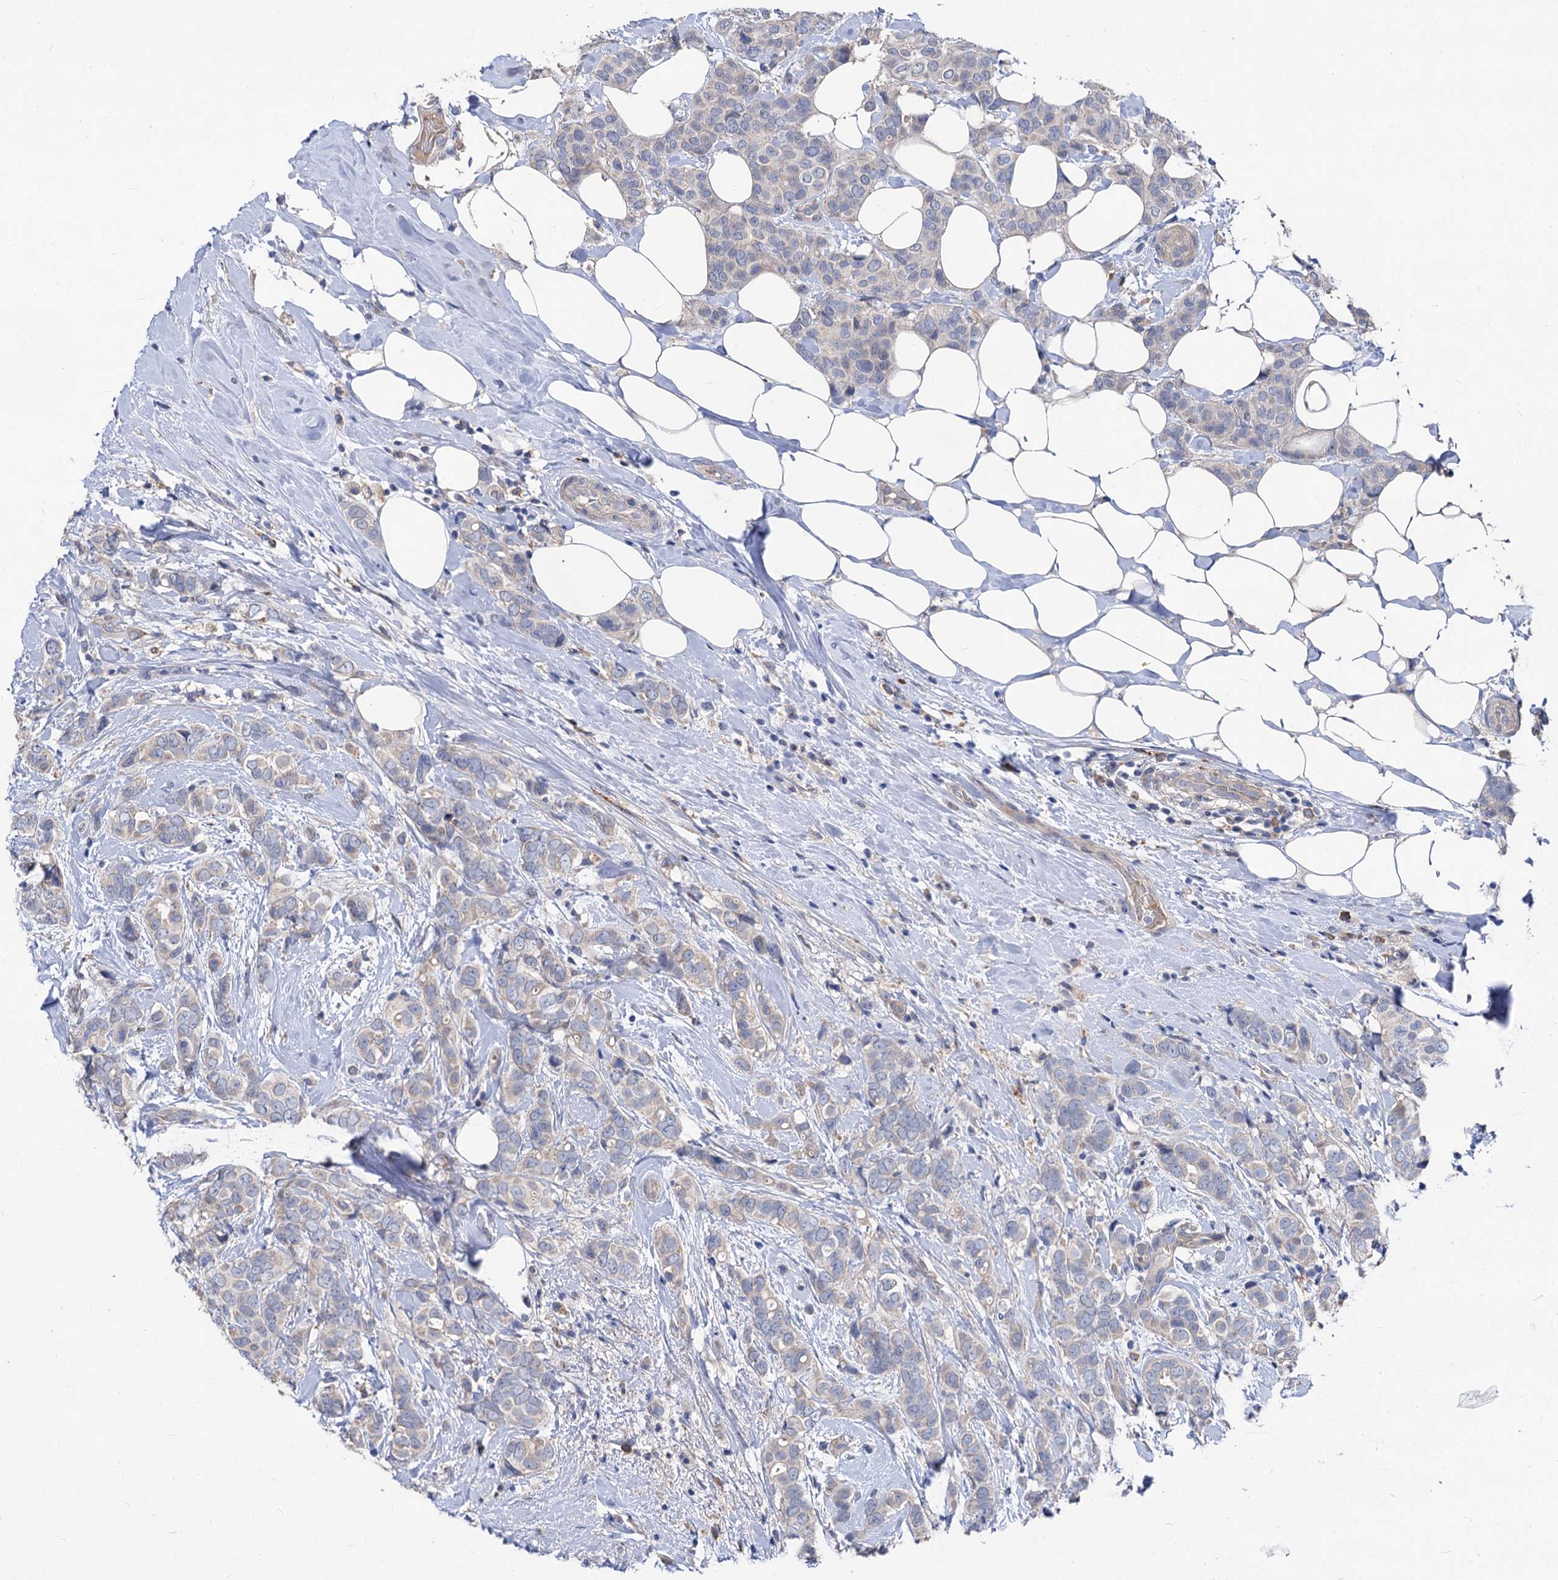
{"staining": {"intensity": "negative", "quantity": "none", "location": "none"}, "tissue": "breast cancer", "cell_type": "Tumor cells", "image_type": "cancer", "snomed": [{"axis": "morphology", "description": "Lobular carcinoma"}, {"axis": "topography", "description": "Breast"}], "caption": "This is an IHC photomicrograph of human lobular carcinoma (breast). There is no positivity in tumor cells.", "gene": "HVCN1", "patient": {"sex": "female", "age": 51}}